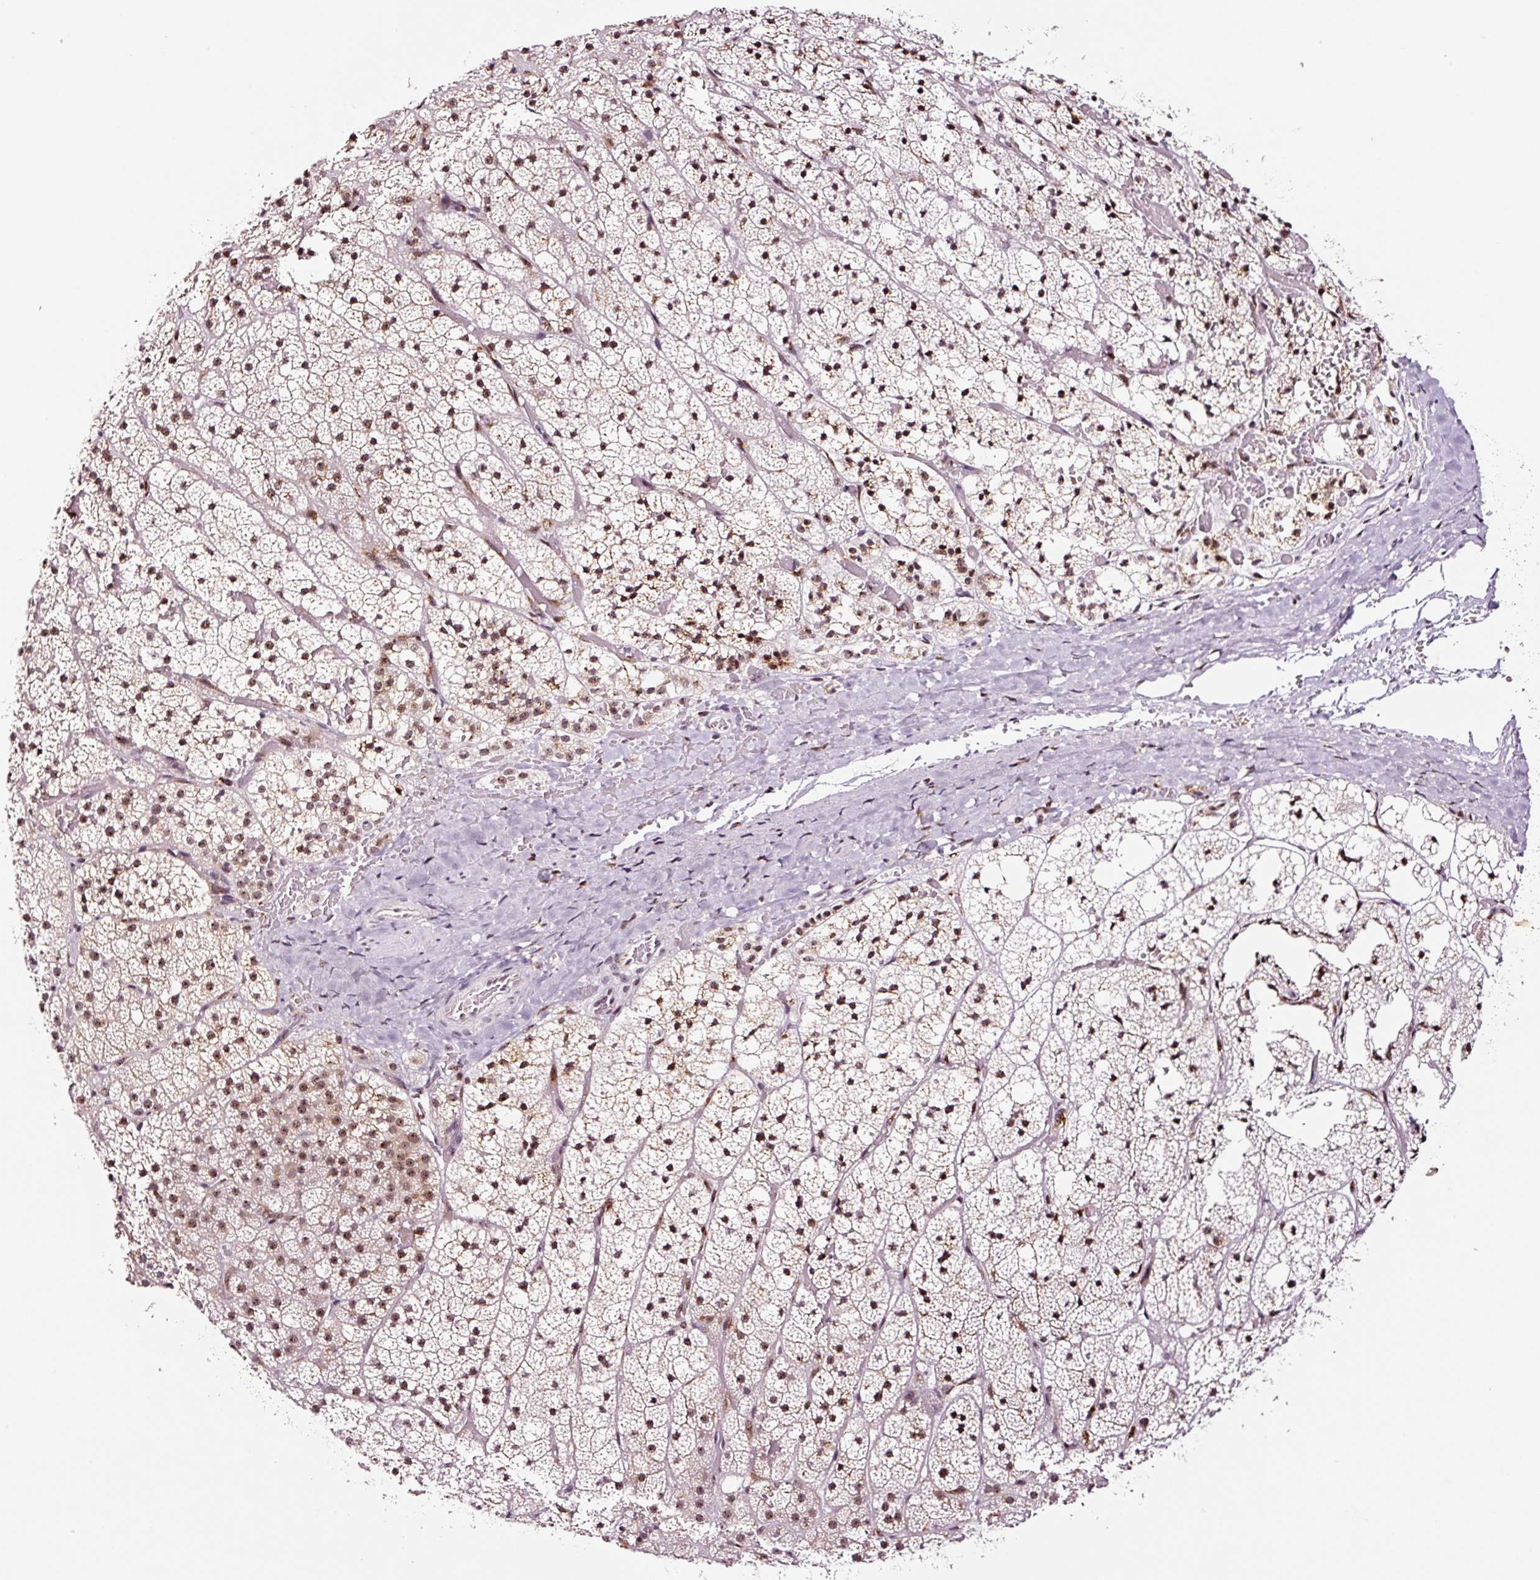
{"staining": {"intensity": "moderate", "quantity": ">75%", "location": "nuclear"}, "tissue": "adrenal gland", "cell_type": "Glandular cells", "image_type": "normal", "snomed": [{"axis": "morphology", "description": "Normal tissue, NOS"}, {"axis": "topography", "description": "Adrenal gland"}], "caption": "A photomicrograph showing moderate nuclear positivity in about >75% of glandular cells in normal adrenal gland, as visualized by brown immunohistochemical staining.", "gene": "GNL3", "patient": {"sex": "male", "age": 53}}